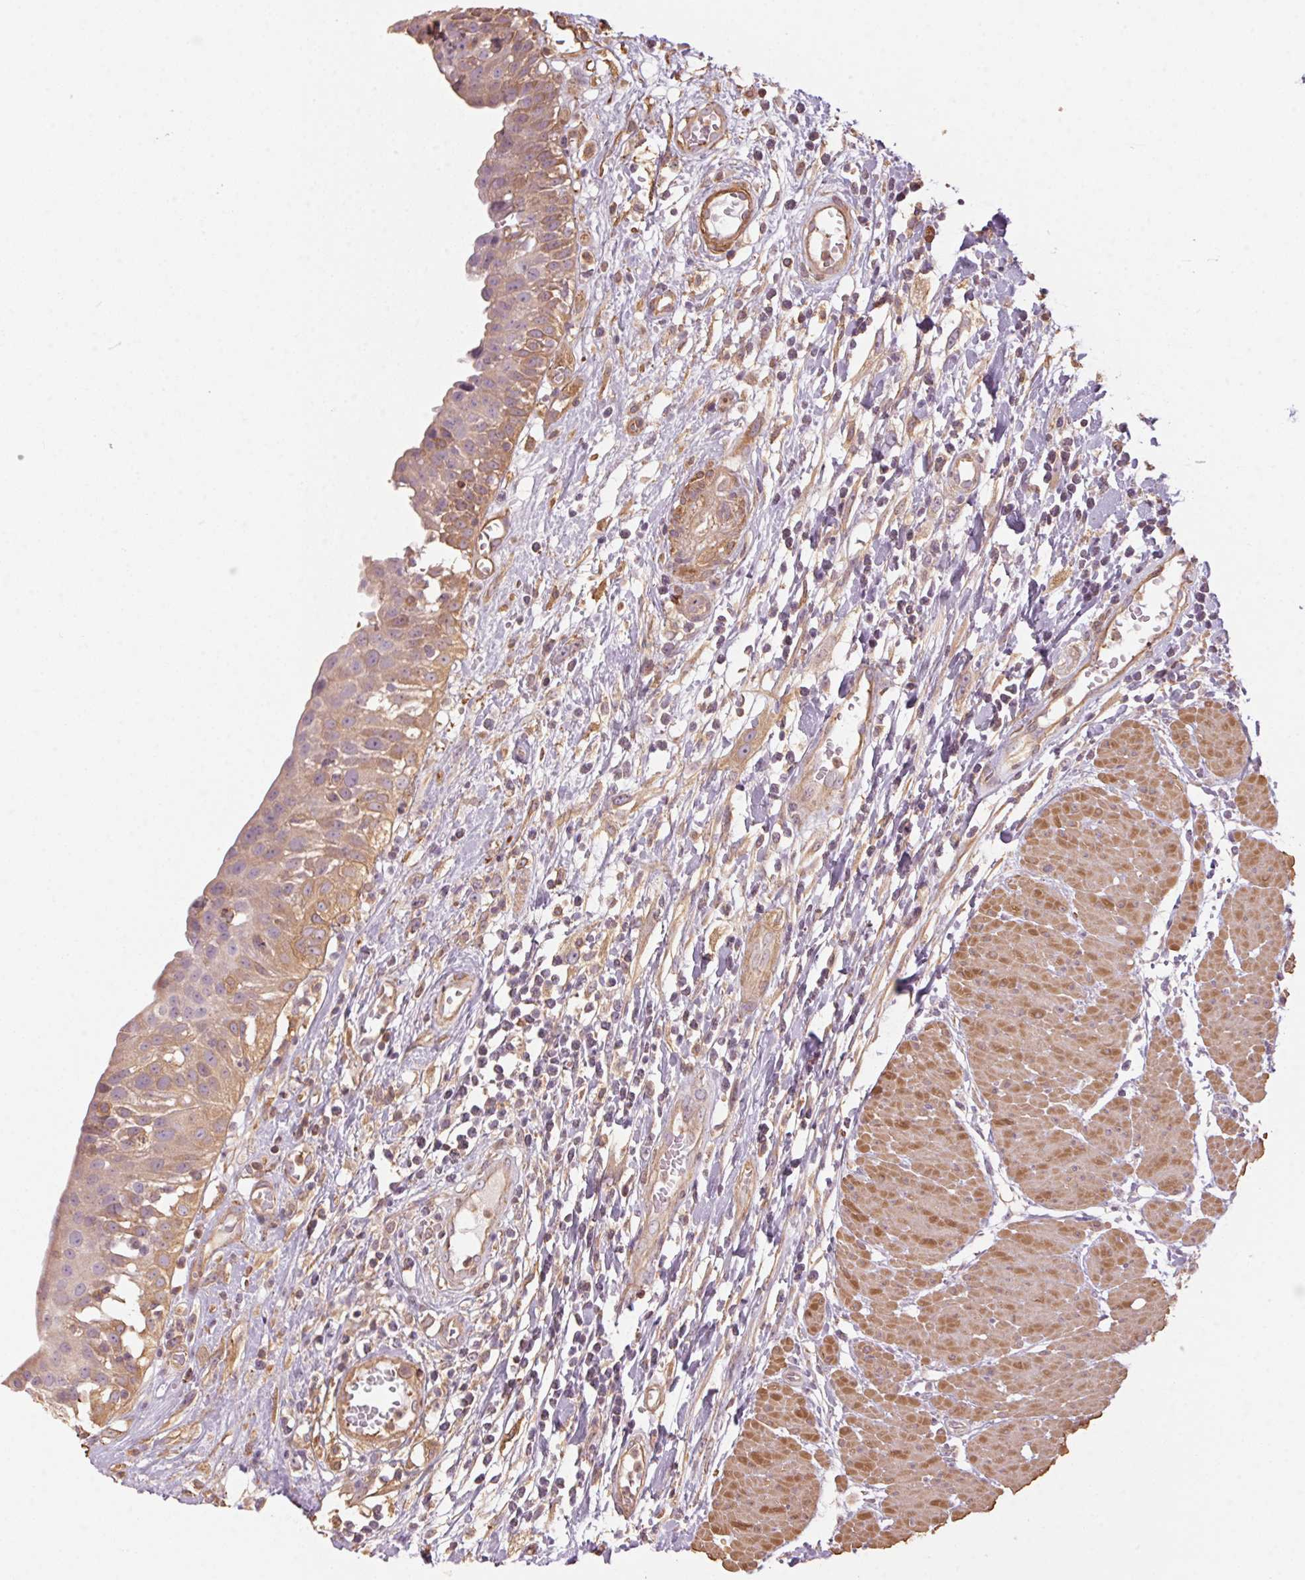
{"staining": {"intensity": "weak", "quantity": "25%-75%", "location": "cytoplasmic/membranous"}, "tissue": "urinary bladder", "cell_type": "Urothelial cells", "image_type": "normal", "snomed": [{"axis": "morphology", "description": "Normal tissue, NOS"}, {"axis": "topography", "description": "Urinary bladder"}], "caption": "Urinary bladder stained for a protein (brown) reveals weak cytoplasmic/membranous positive staining in about 25%-75% of urothelial cells.", "gene": "QDPR", "patient": {"sex": "male", "age": 64}}